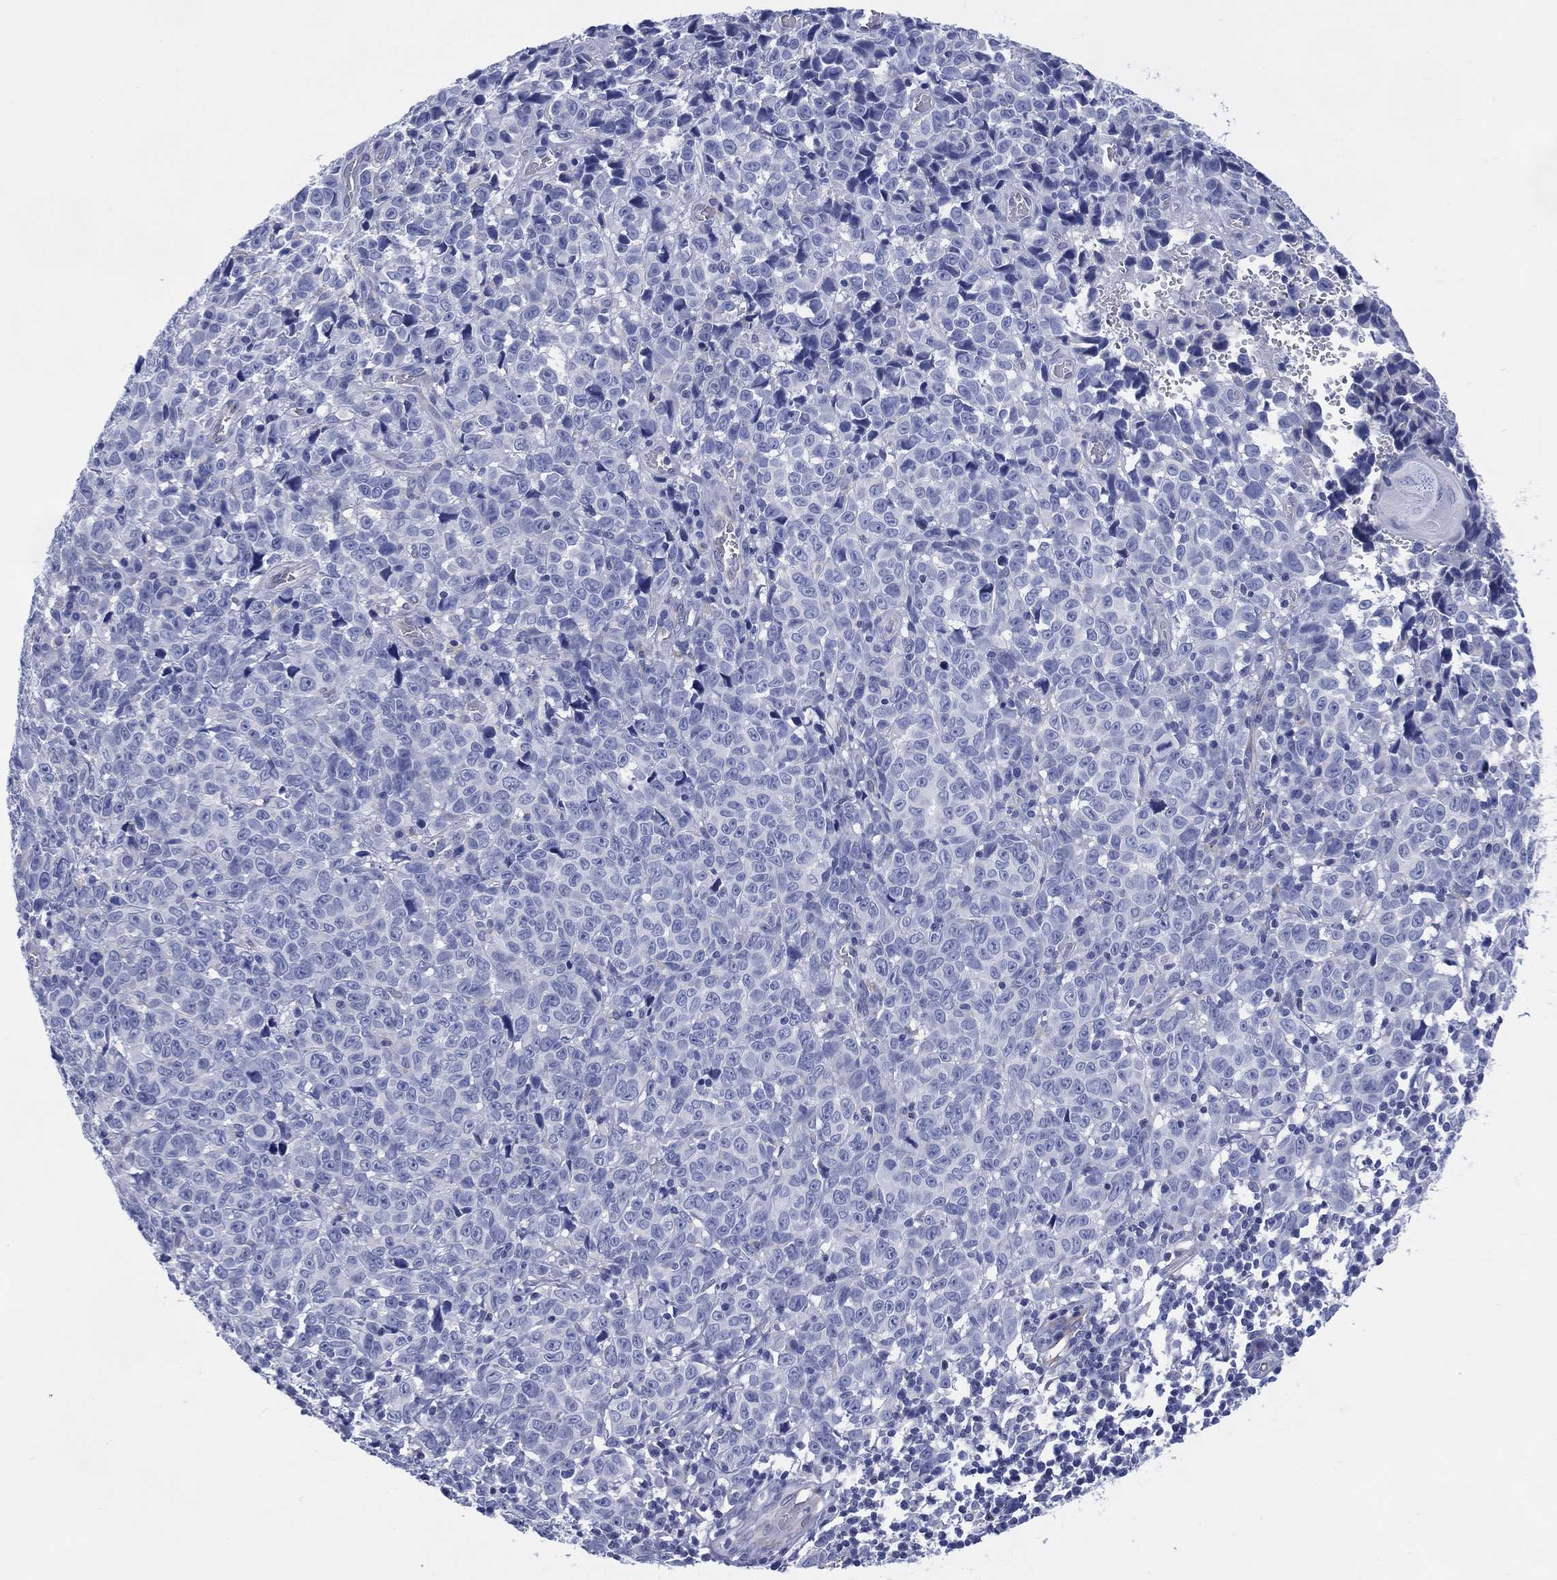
{"staining": {"intensity": "negative", "quantity": "none", "location": "none"}, "tissue": "melanoma", "cell_type": "Tumor cells", "image_type": "cancer", "snomed": [{"axis": "morphology", "description": "Malignant melanoma, NOS"}, {"axis": "topography", "description": "Vulva, labia, clitoris and Bartholin´s gland, NO"}], "caption": "Tumor cells show no significant protein staining in malignant melanoma.", "gene": "DDI1", "patient": {"sex": "female", "age": 75}}